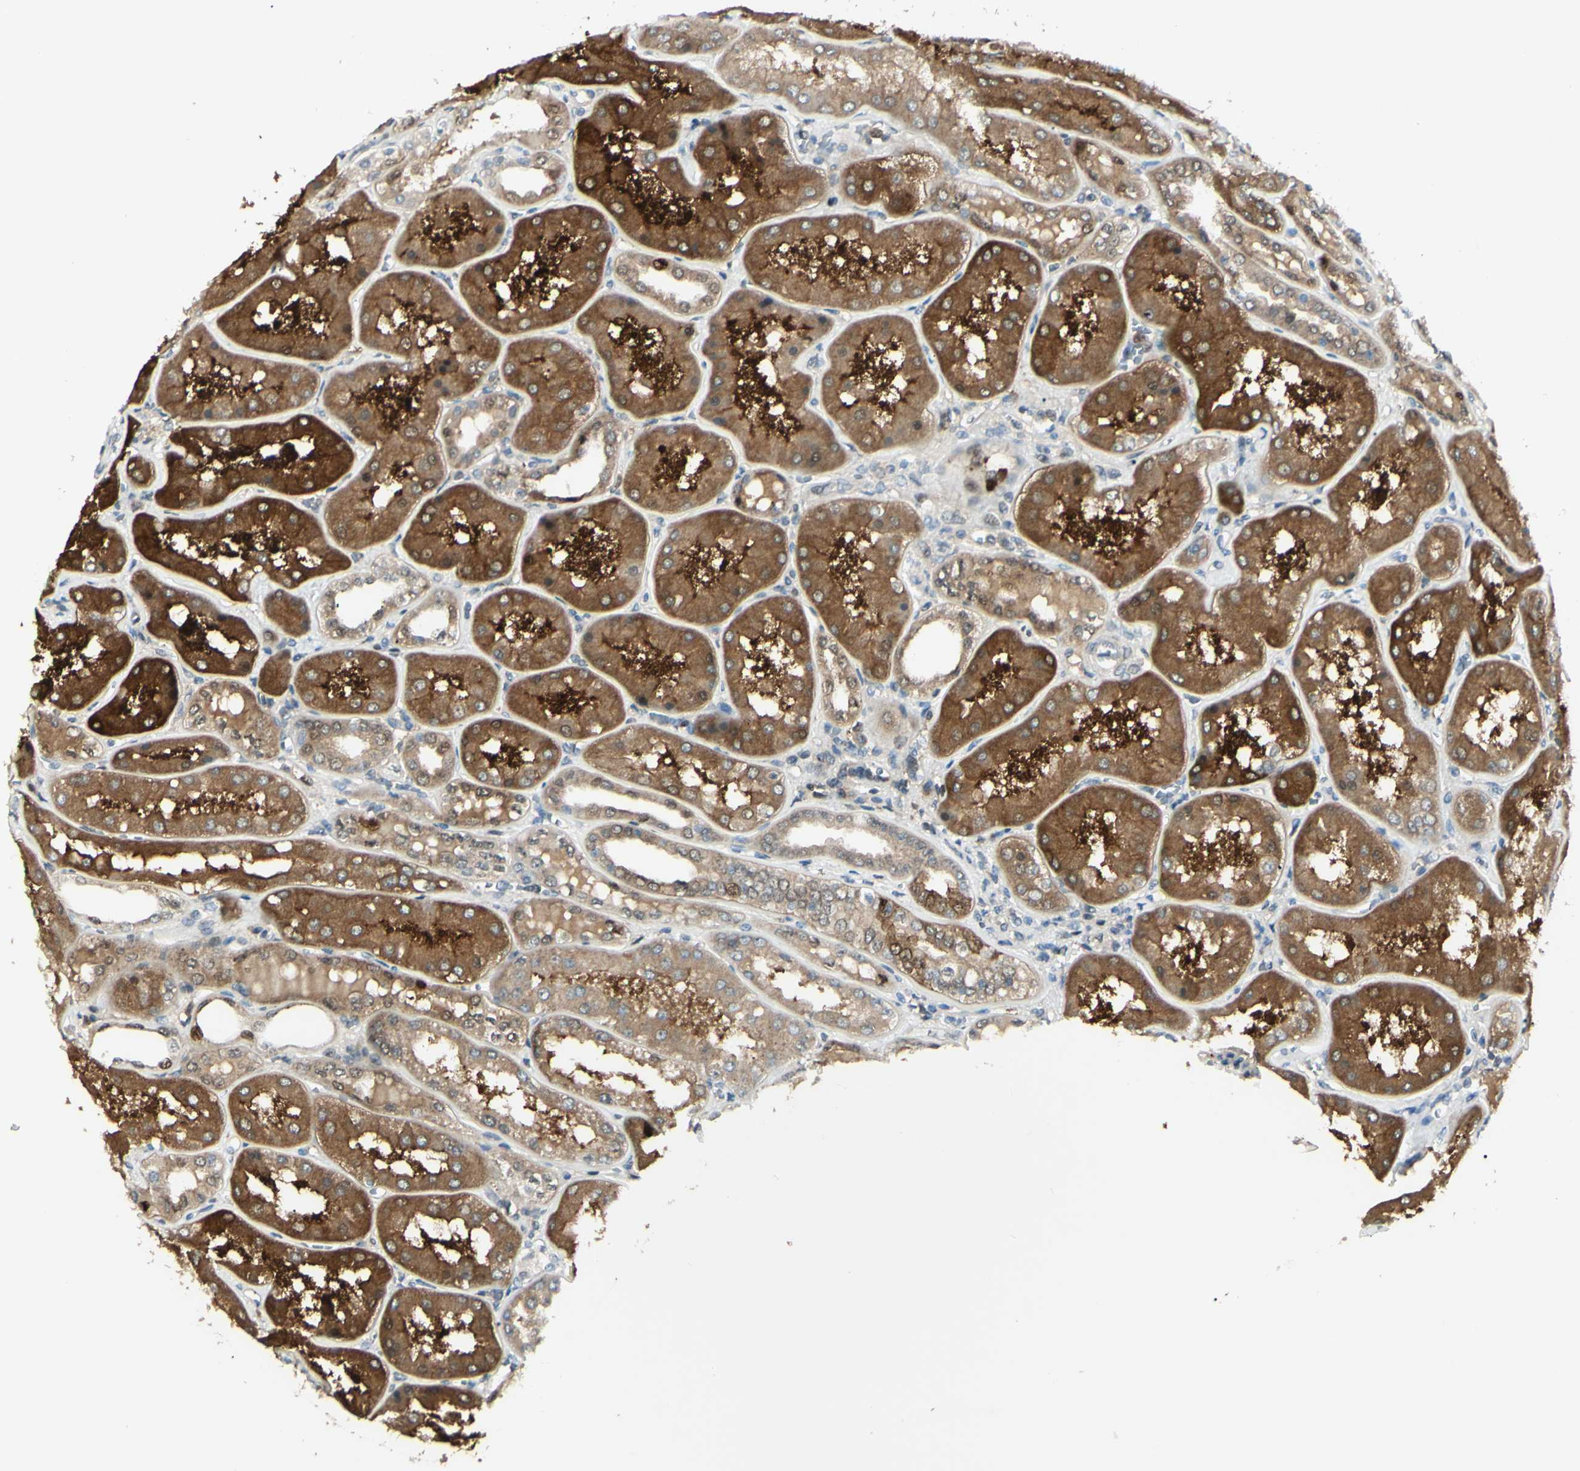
{"staining": {"intensity": "weak", "quantity": ">75%", "location": "cytoplasmic/membranous"}, "tissue": "kidney", "cell_type": "Cells in glomeruli", "image_type": "normal", "snomed": [{"axis": "morphology", "description": "Normal tissue, NOS"}, {"axis": "topography", "description": "Kidney"}], "caption": "Immunohistochemical staining of benign human kidney displays >75% levels of weak cytoplasmic/membranous protein positivity in about >75% of cells in glomeruli. The staining was performed using DAB (3,3'-diaminobenzidine), with brown indicating positive protein expression. Nuclei are stained blue with hematoxylin.", "gene": "C1orf159", "patient": {"sex": "female", "age": 56}}